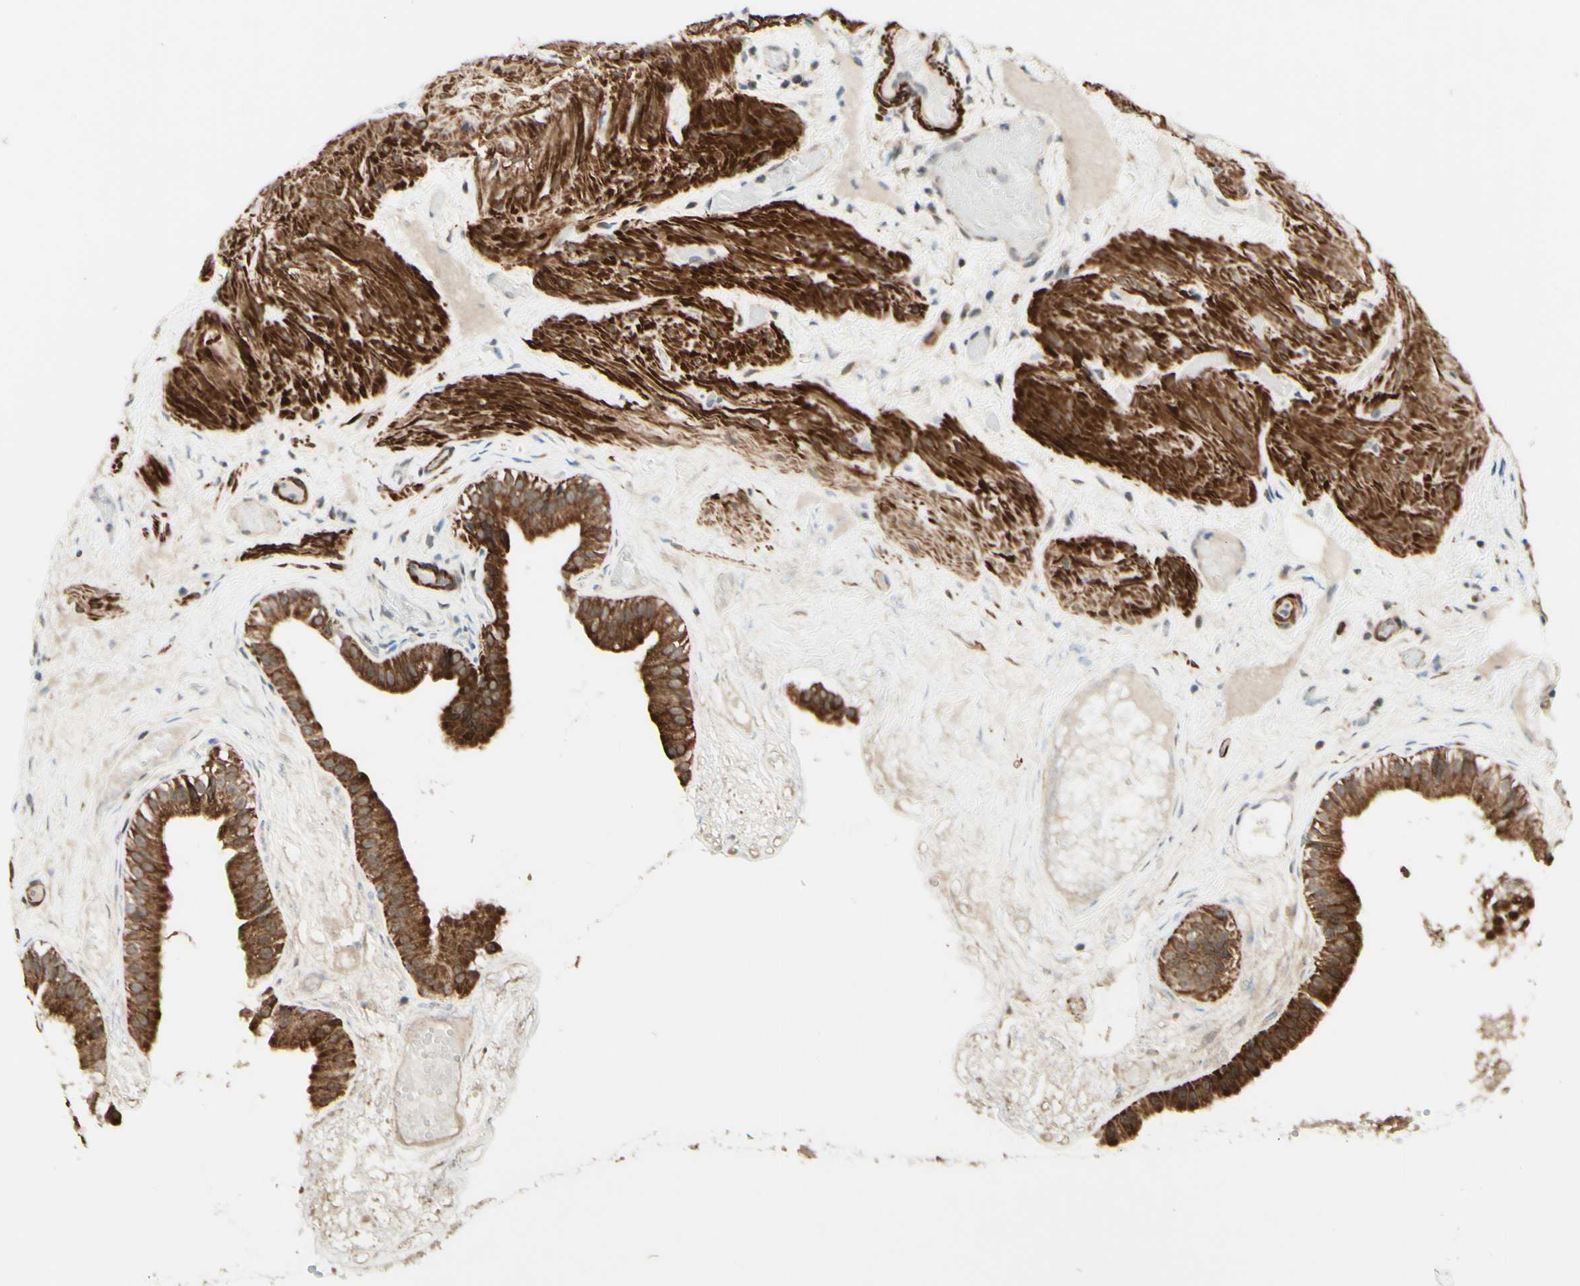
{"staining": {"intensity": "strong", "quantity": ">75%", "location": "cytoplasmic/membranous"}, "tissue": "gallbladder", "cell_type": "Glandular cells", "image_type": "normal", "snomed": [{"axis": "morphology", "description": "Normal tissue, NOS"}, {"axis": "topography", "description": "Gallbladder"}], "caption": "Protein staining of unremarkable gallbladder demonstrates strong cytoplasmic/membranous expression in approximately >75% of glandular cells. The staining is performed using DAB (3,3'-diaminobenzidine) brown chromogen to label protein expression. The nuclei are counter-stained blue using hematoxylin.", "gene": "DHRS3", "patient": {"sex": "female", "age": 26}}